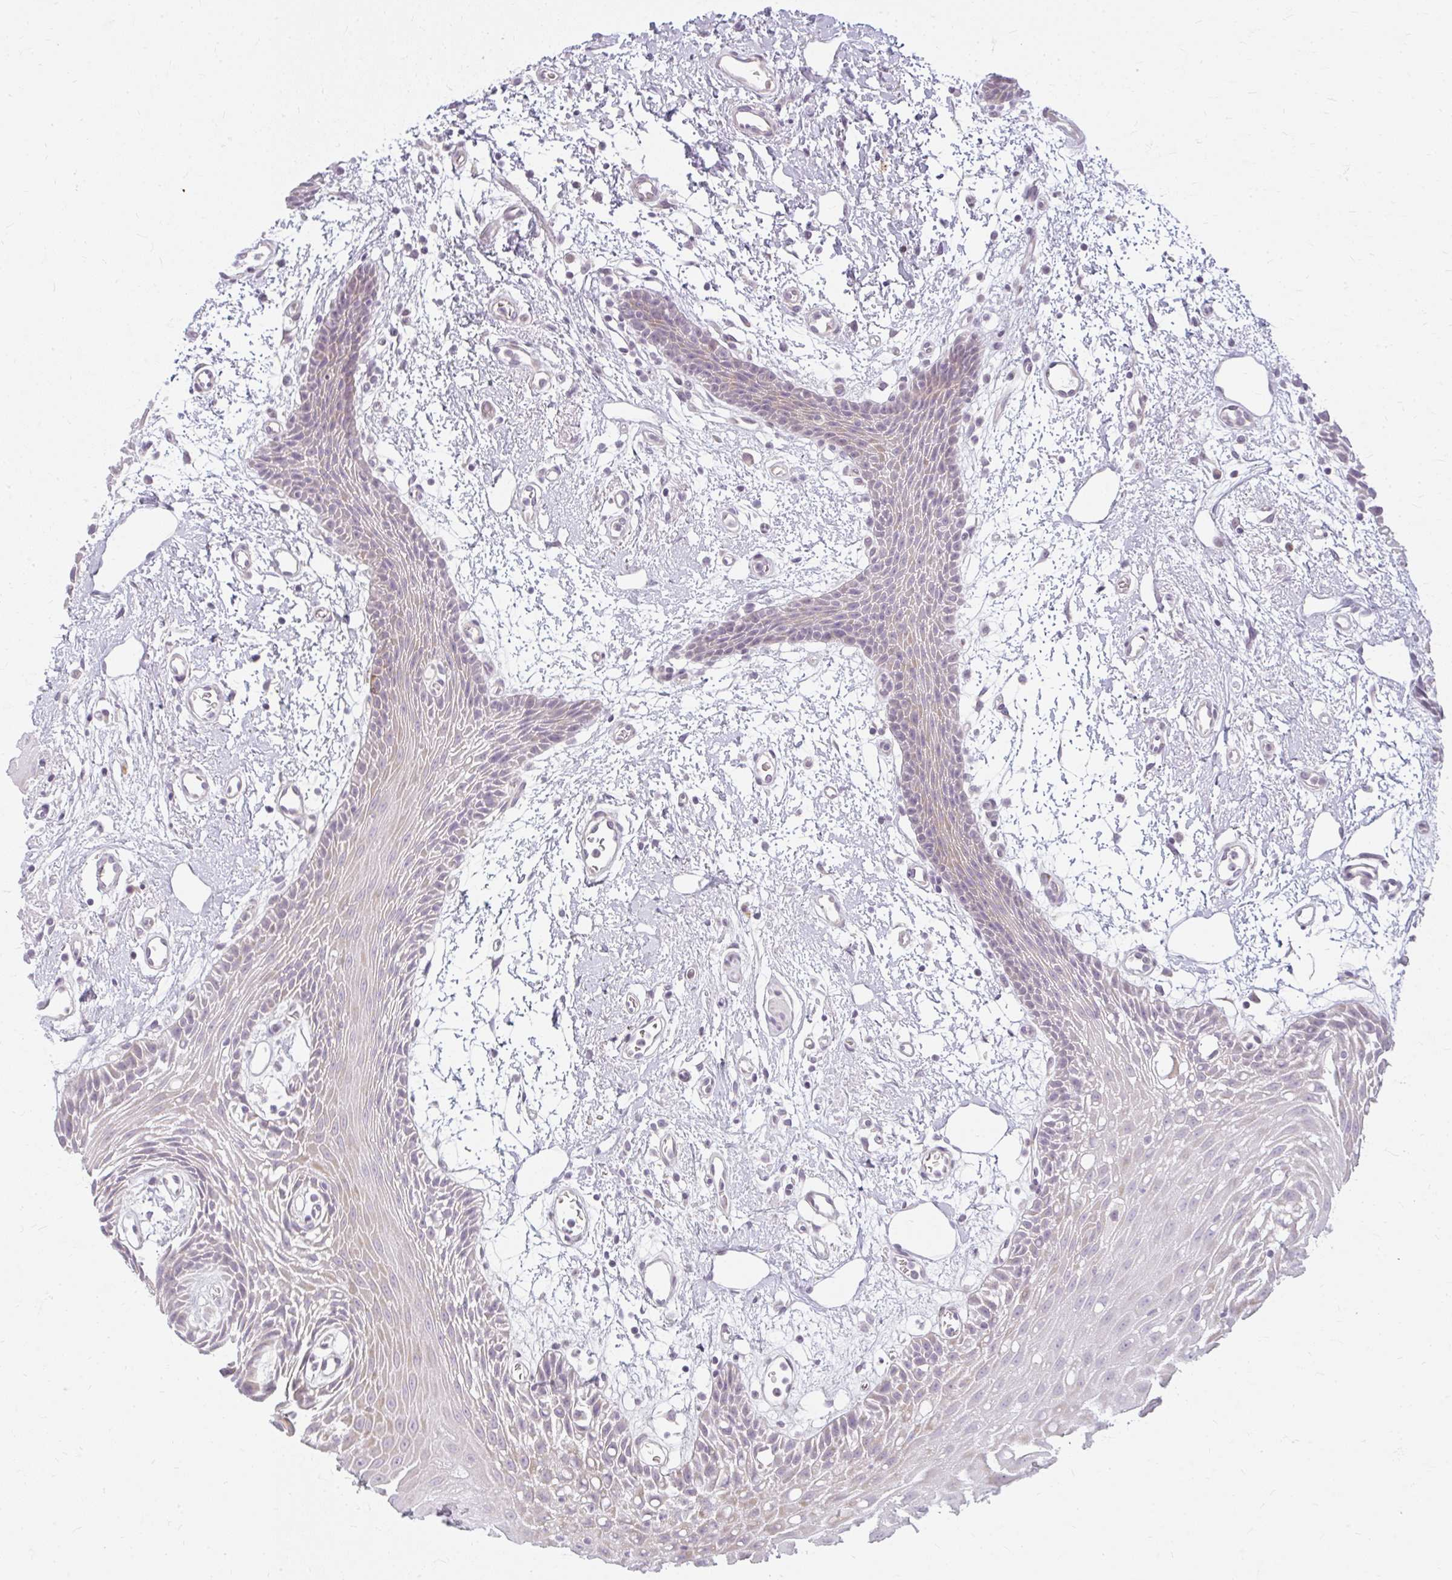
{"staining": {"intensity": "moderate", "quantity": "<25%", "location": "cytoplasmic/membranous"}, "tissue": "oral mucosa", "cell_type": "Squamous epithelial cells", "image_type": "normal", "snomed": [{"axis": "morphology", "description": "Normal tissue, NOS"}, {"axis": "topography", "description": "Oral tissue"}], "caption": "DAB (3,3'-diaminobenzidine) immunohistochemical staining of normal human oral mucosa exhibits moderate cytoplasmic/membranous protein staining in about <25% of squamous epithelial cells.", "gene": "ZFYVE26", "patient": {"sex": "female", "age": 59}}